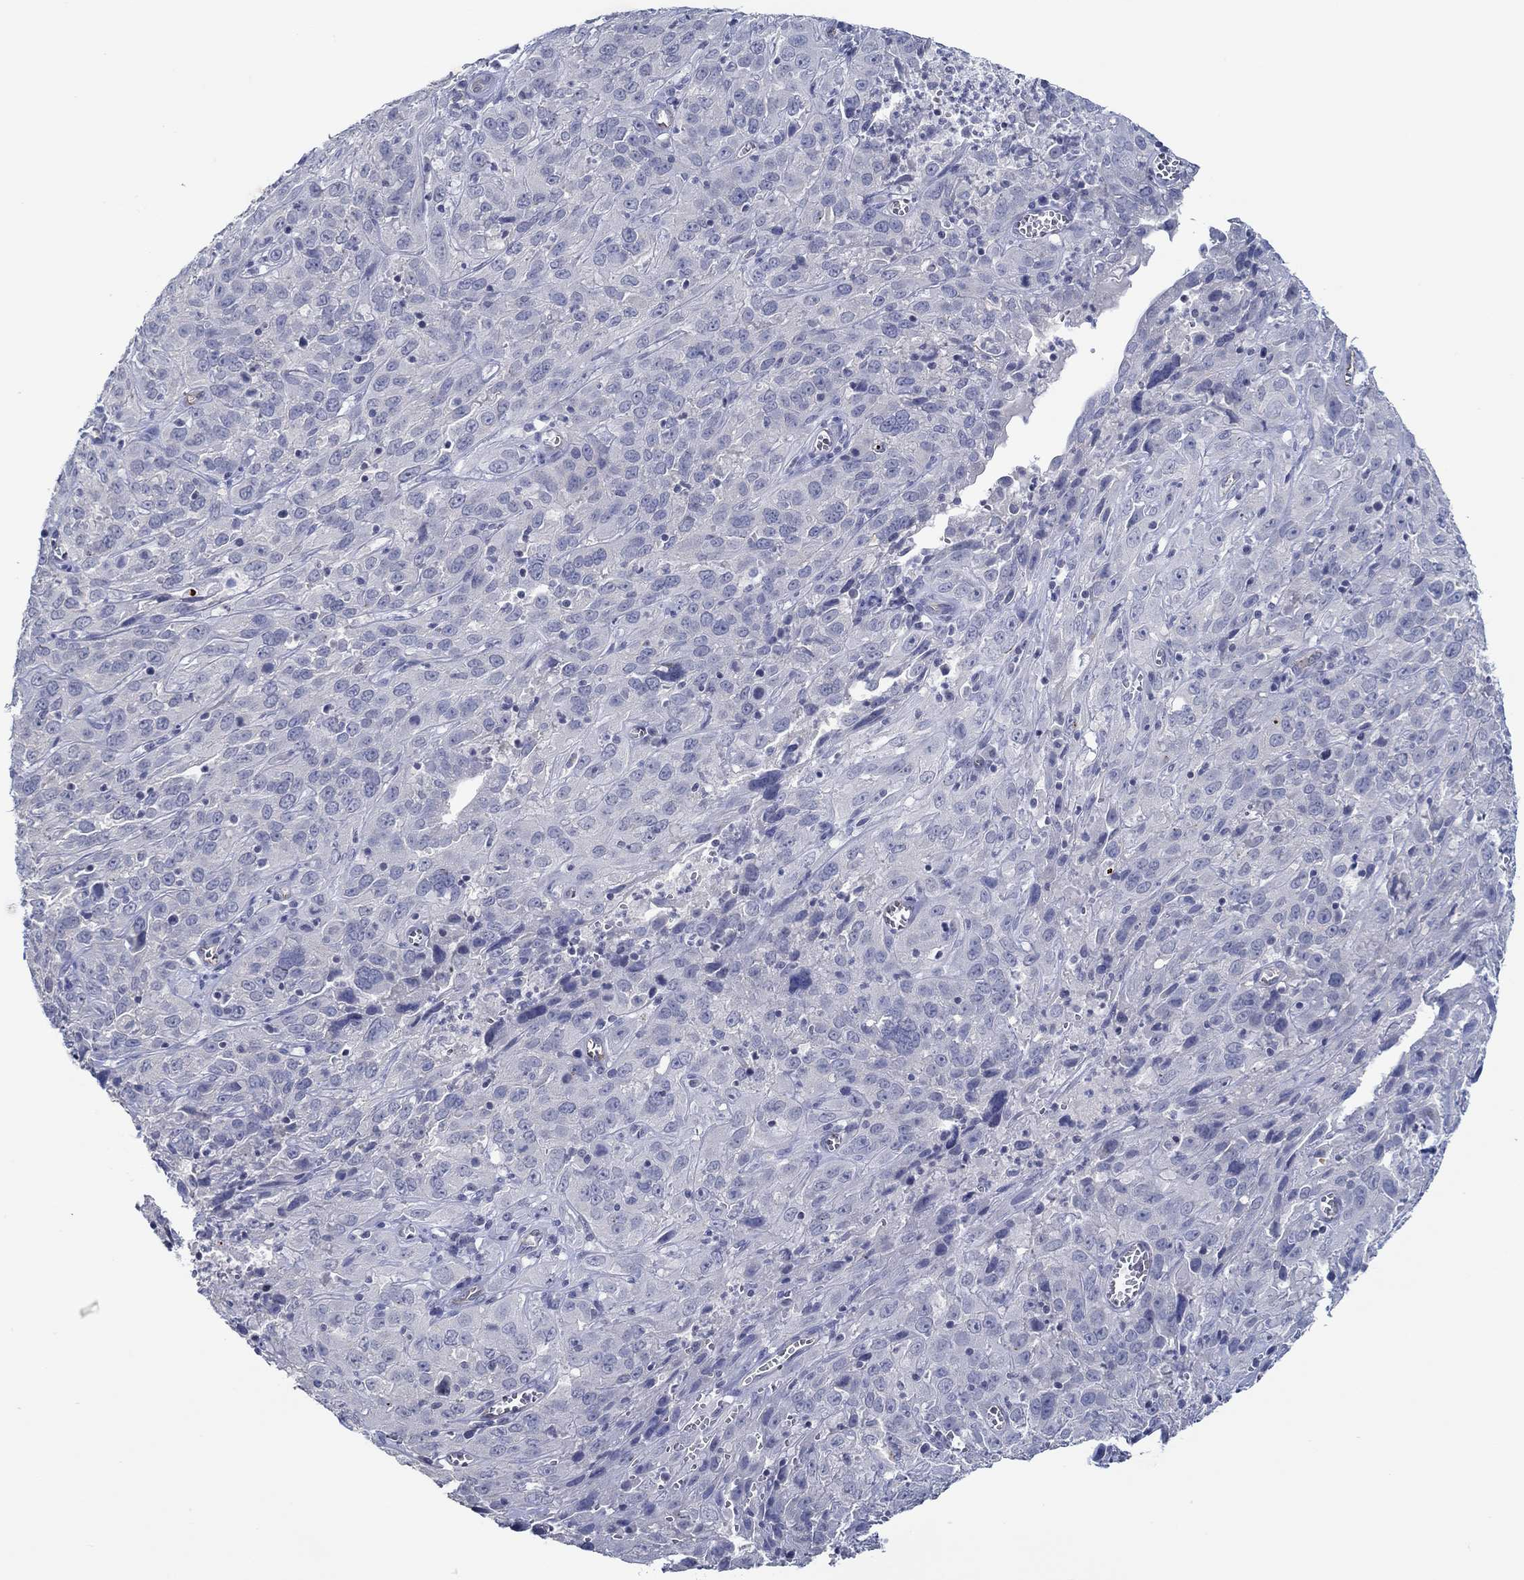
{"staining": {"intensity": "negative", "quantity": "none", "location": "none"}, "tissue": "cervical cancer", "cell_type": "Tumor cells", "image_type": "cancer", "snomed": [{"axis": "morphology", "description": "Squamous cell carcinoma, NOS"}, {"axis": "topography", "description": "Cervix"}], "caption": "A micrograph of human squamous cell carcinoma (cervical) is negative for staining in tumor cells.", "gene": "GJA5", "patient": {"sex": "female", "age": 32}}